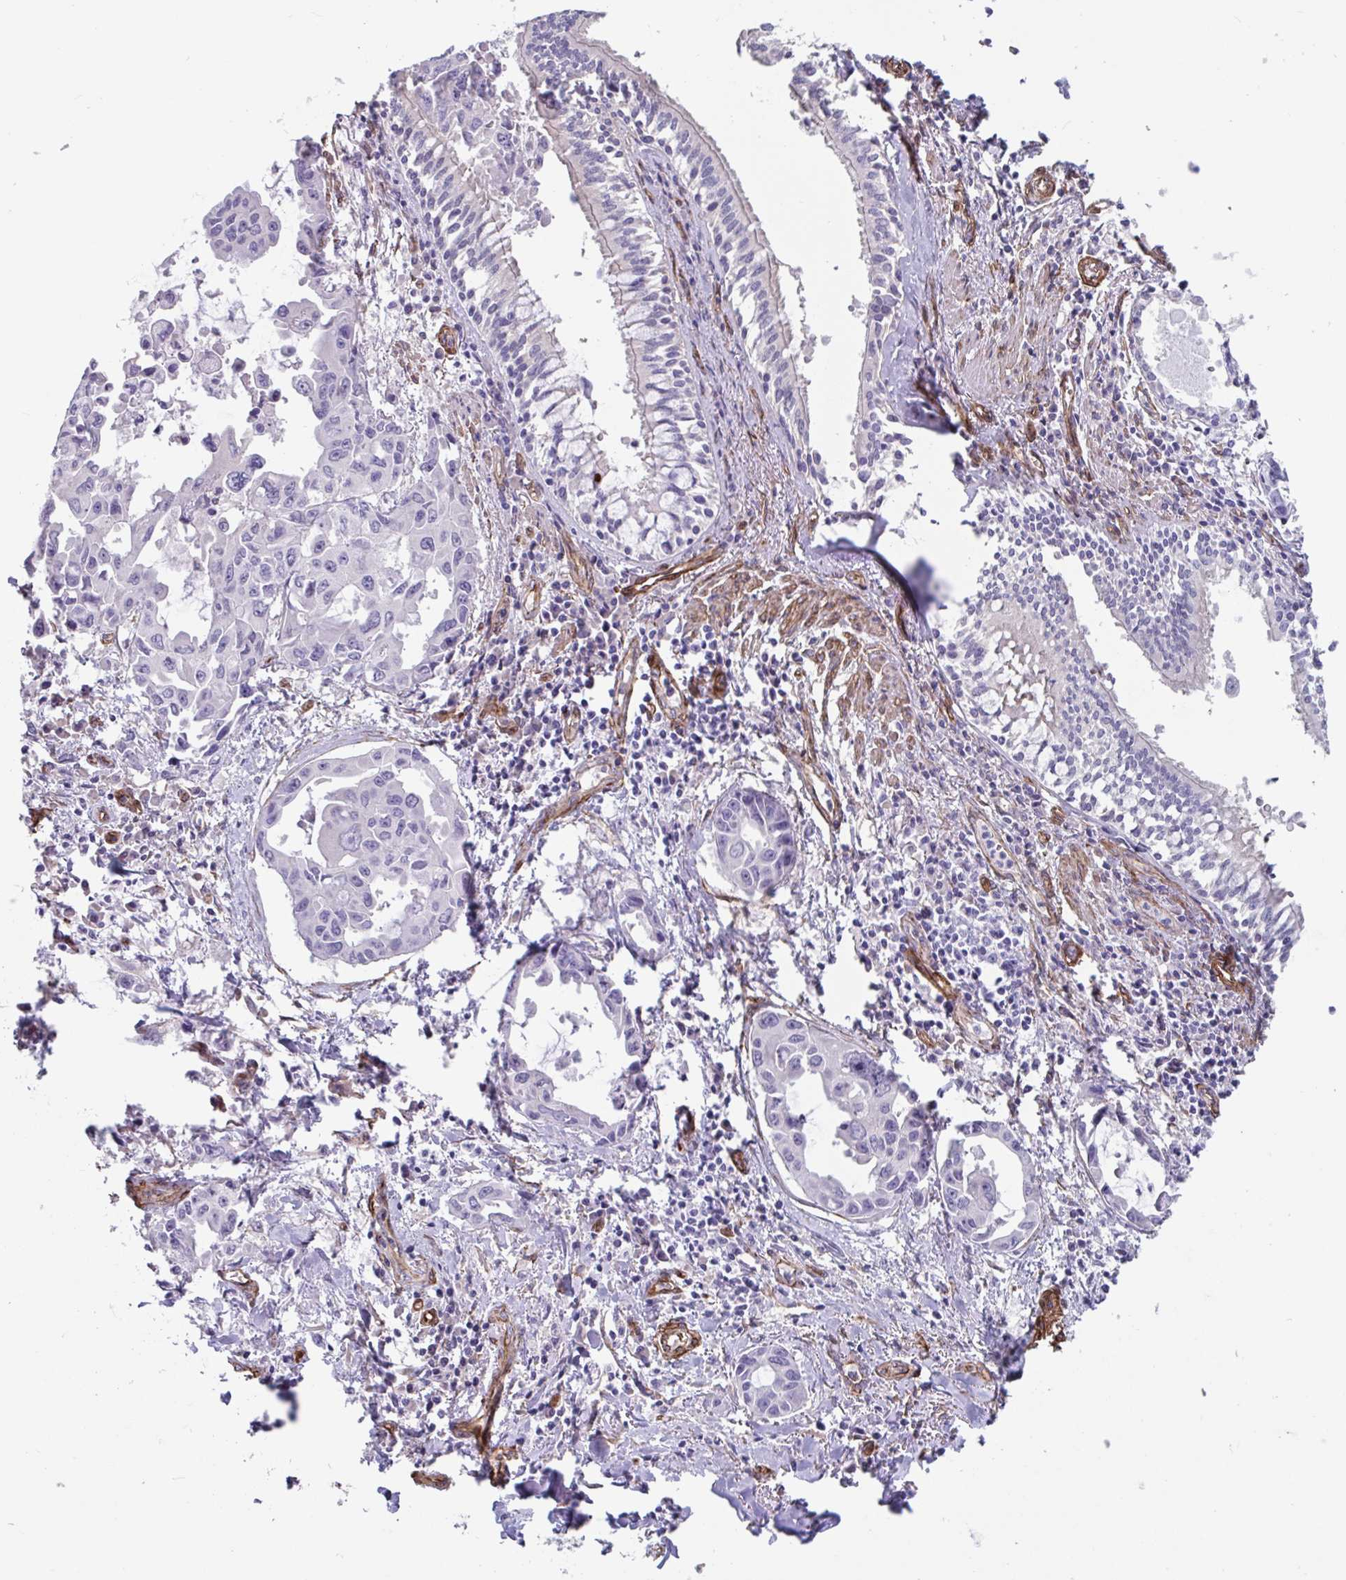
{"staining": {"intensity": "negative", "quantity": "none", "location": "none"}, "tissue": "lung cancer", "cell_type": "Tumor cells", "image_type": "cancer", "snomed": [{"axis": "morphology", "description": "Adenocarcinoma, NOS"}, {"axis": "topography", "description": "Lung"}], "caption": "This photomicrograph is of adenocarcinoma (lung) stained with IHC to label a protein in brown with the nuclei are counter-stained blue. There is no positivity in tumor cells.", "gene": "CITED4", "patient": {"sex": "male", "age": 64}}